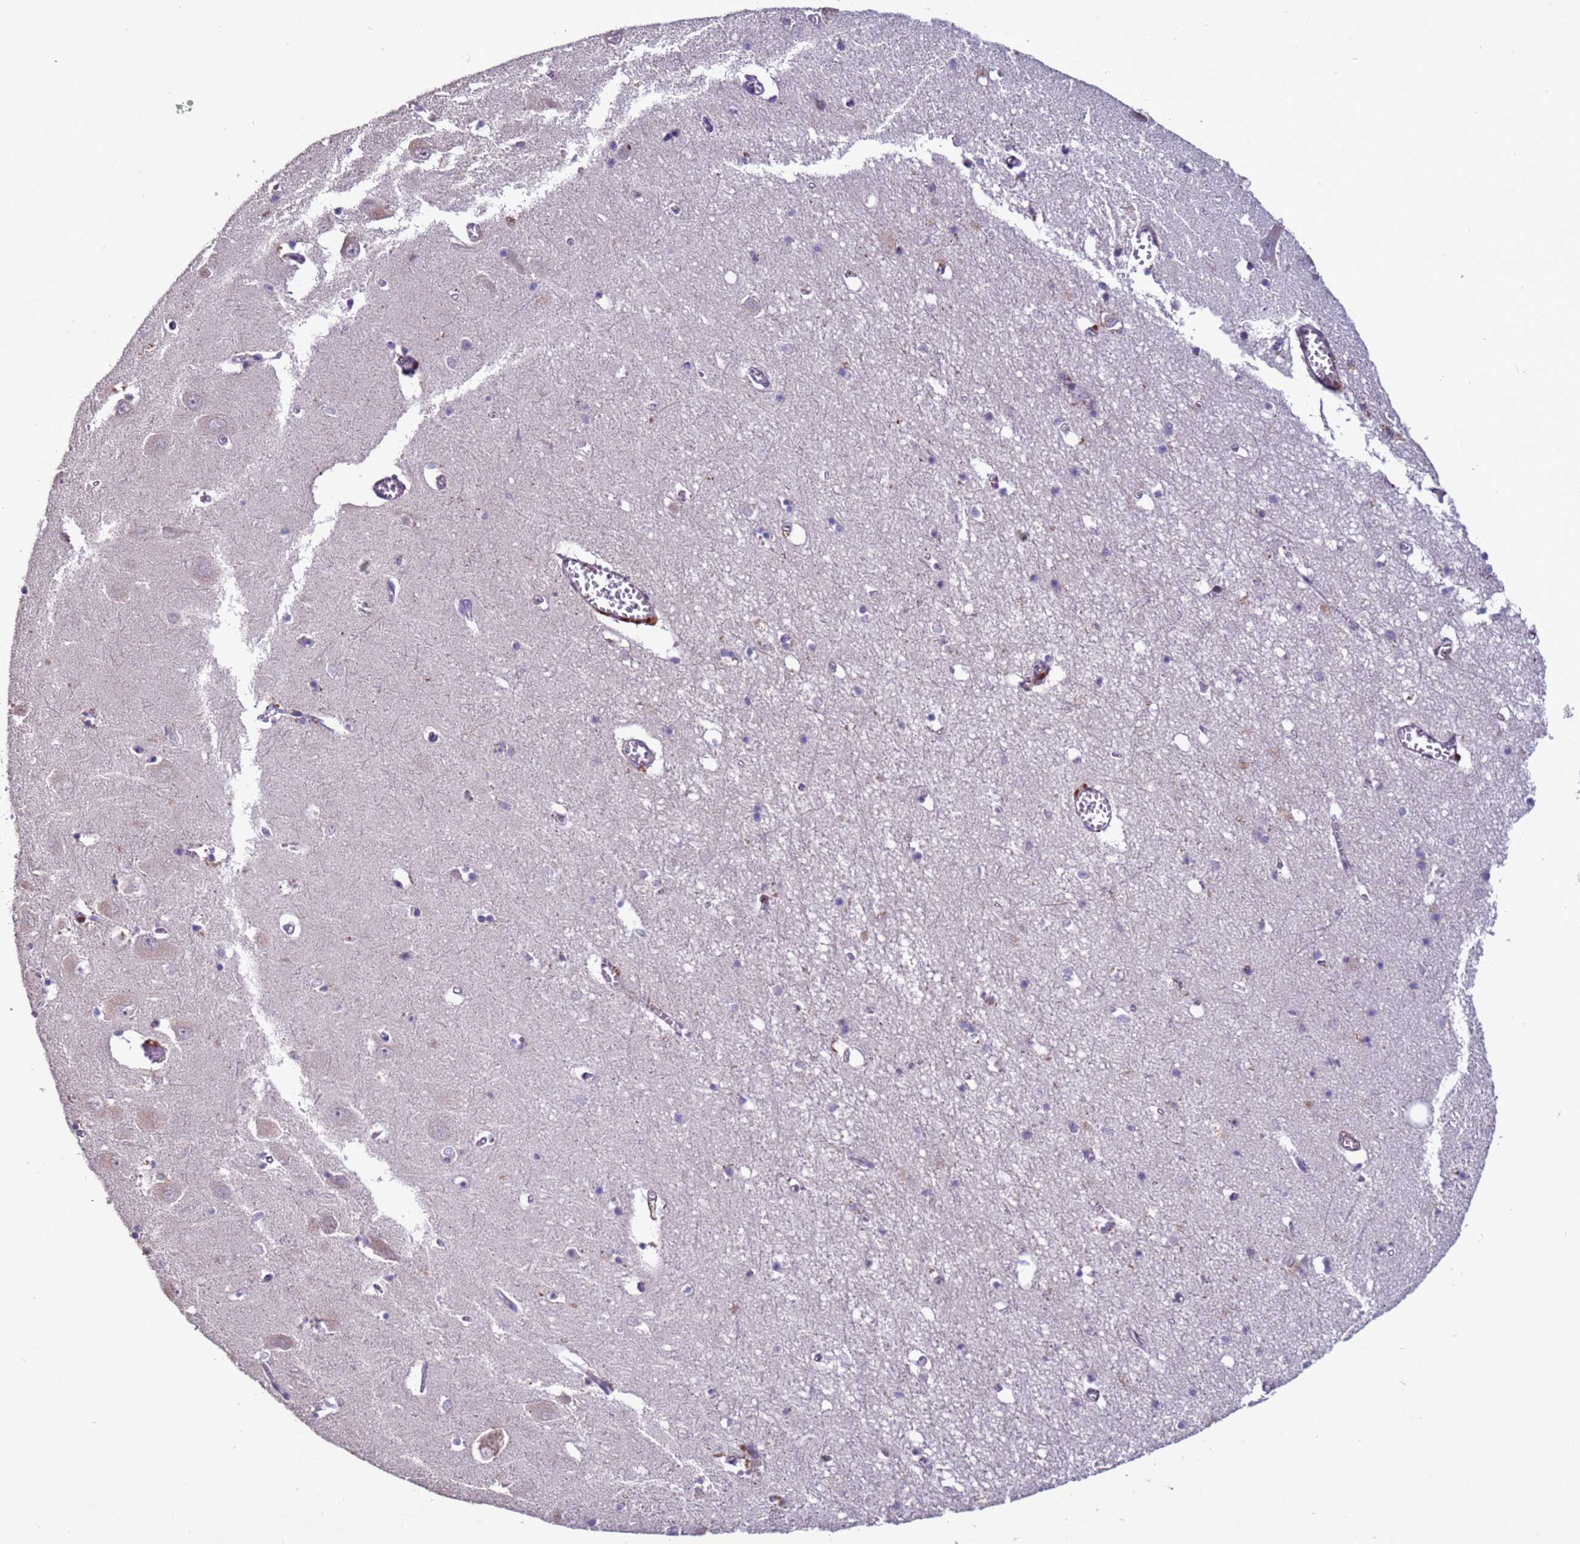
{"staining": {"intensity": "negative", "quantity": "none", "location": "none"}, "tissue": "hippocampus", "cell_type": "Glial cells", "image_type": "normal", "snomed": [{"axis": "morphology", "description": "Normal tissue, NOS"}, {"axis": "topography", "description": "Hippocampus"}], "caption": "Immunohistochemical staining of unremarkable human hippocampus shows no significant positivity in glial cells. (DAB immunohistochemistry (IHC) with hematoxylin counter stain).", "gene": "HGH1", "patient": {"sex": "male", "age": 70}}